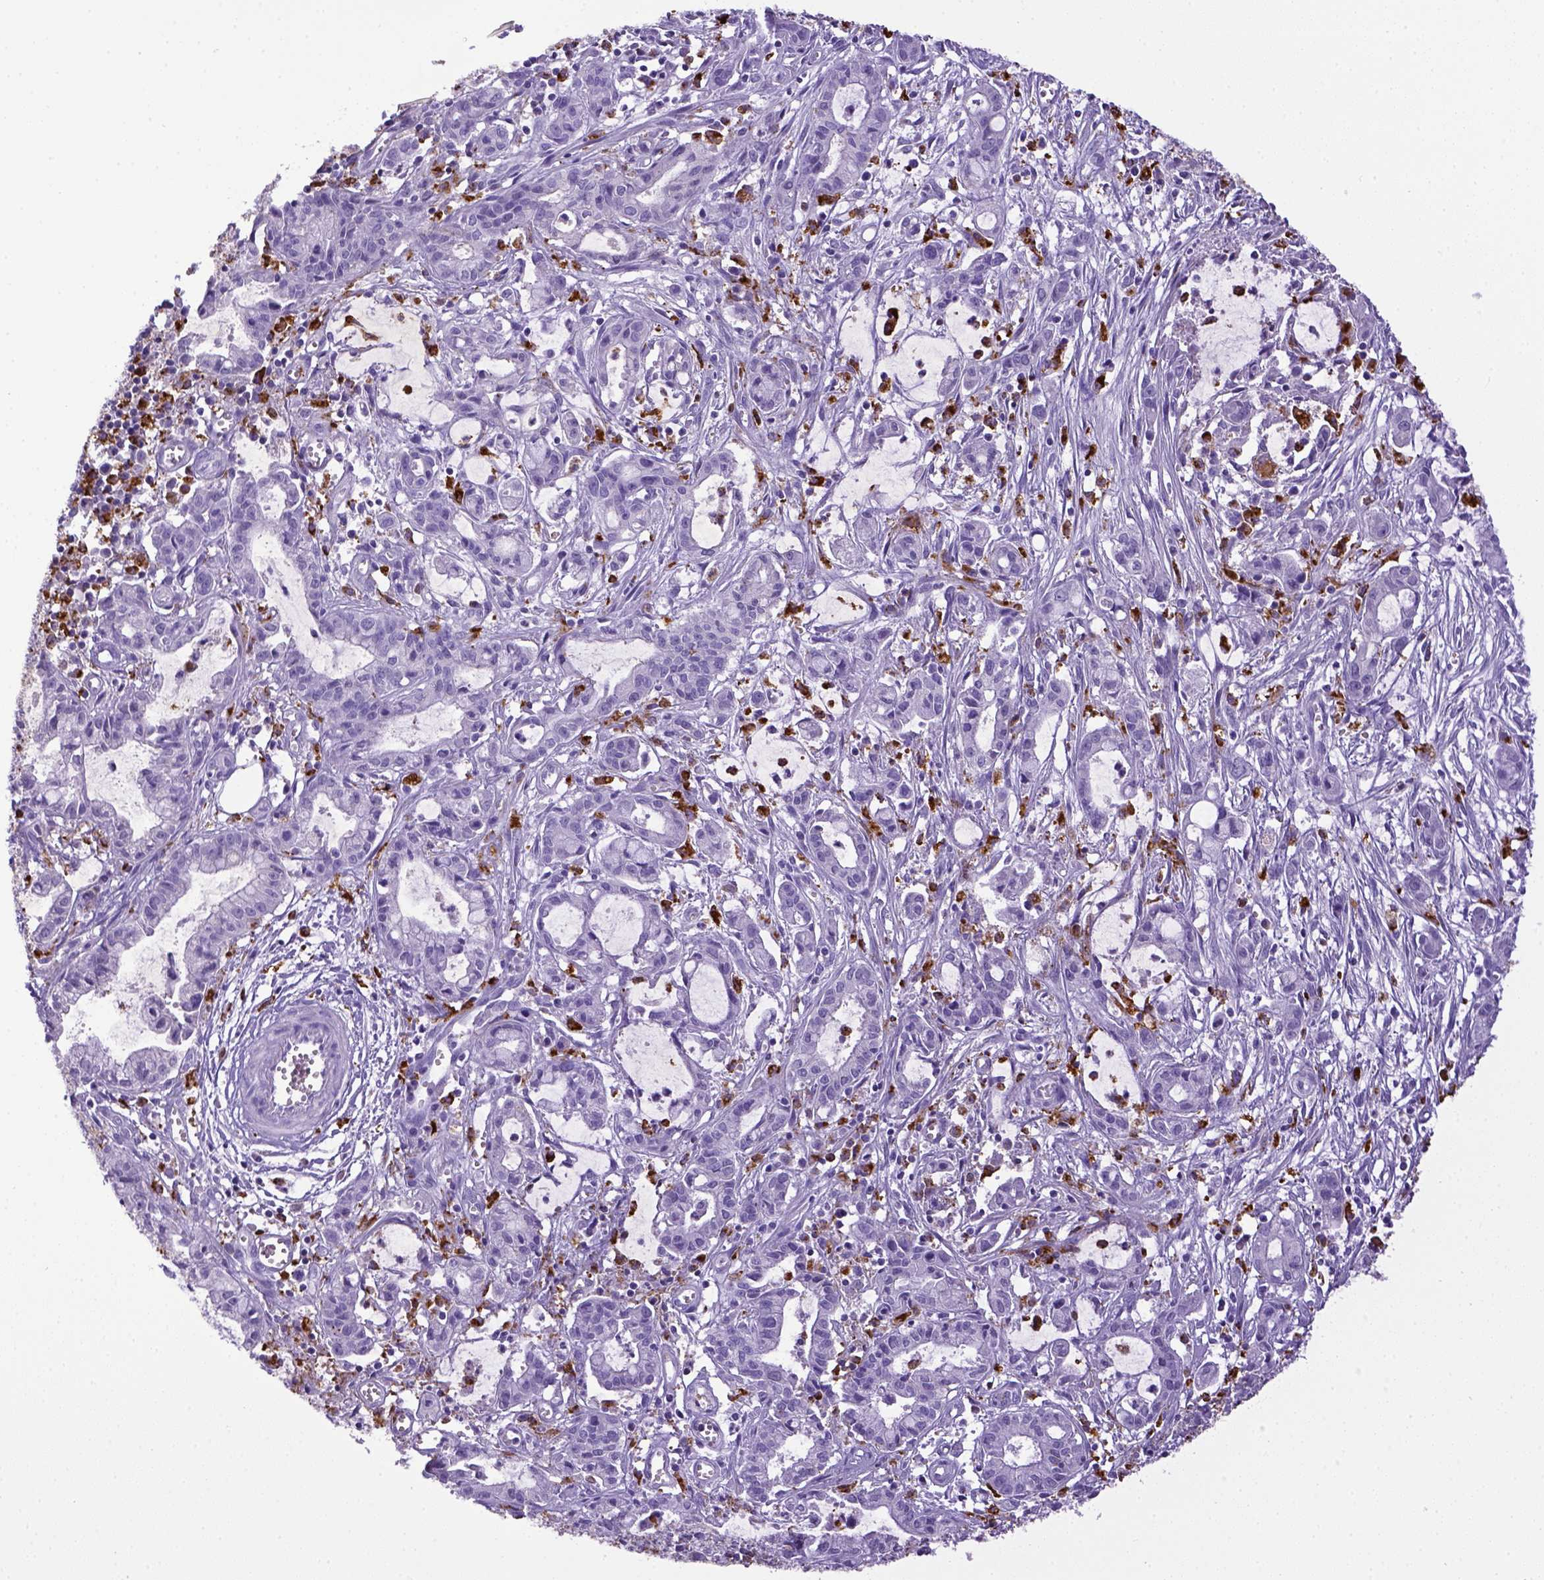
{"staining": {"intensity": "negative", "quantity": "none", "location": "none"}, "tissue": "pancreatic cancer", "cell_type": "Tumor cells", "image_type": "cancer", "snomed": [{"axis": "morphology", "description": "Adenocarcinoma, NOS"}, {"axis": "topography", "description": "Pancreas"}], "caption": "An immunohistochemistry (IHC) photomicrograph of pancreatic adenocarcinoma is shown. There is no staining in tumor cells of pancreatic adenocarcinoma.", "gene": "CD68", "patient": {"sex": "male", "age": 48}}